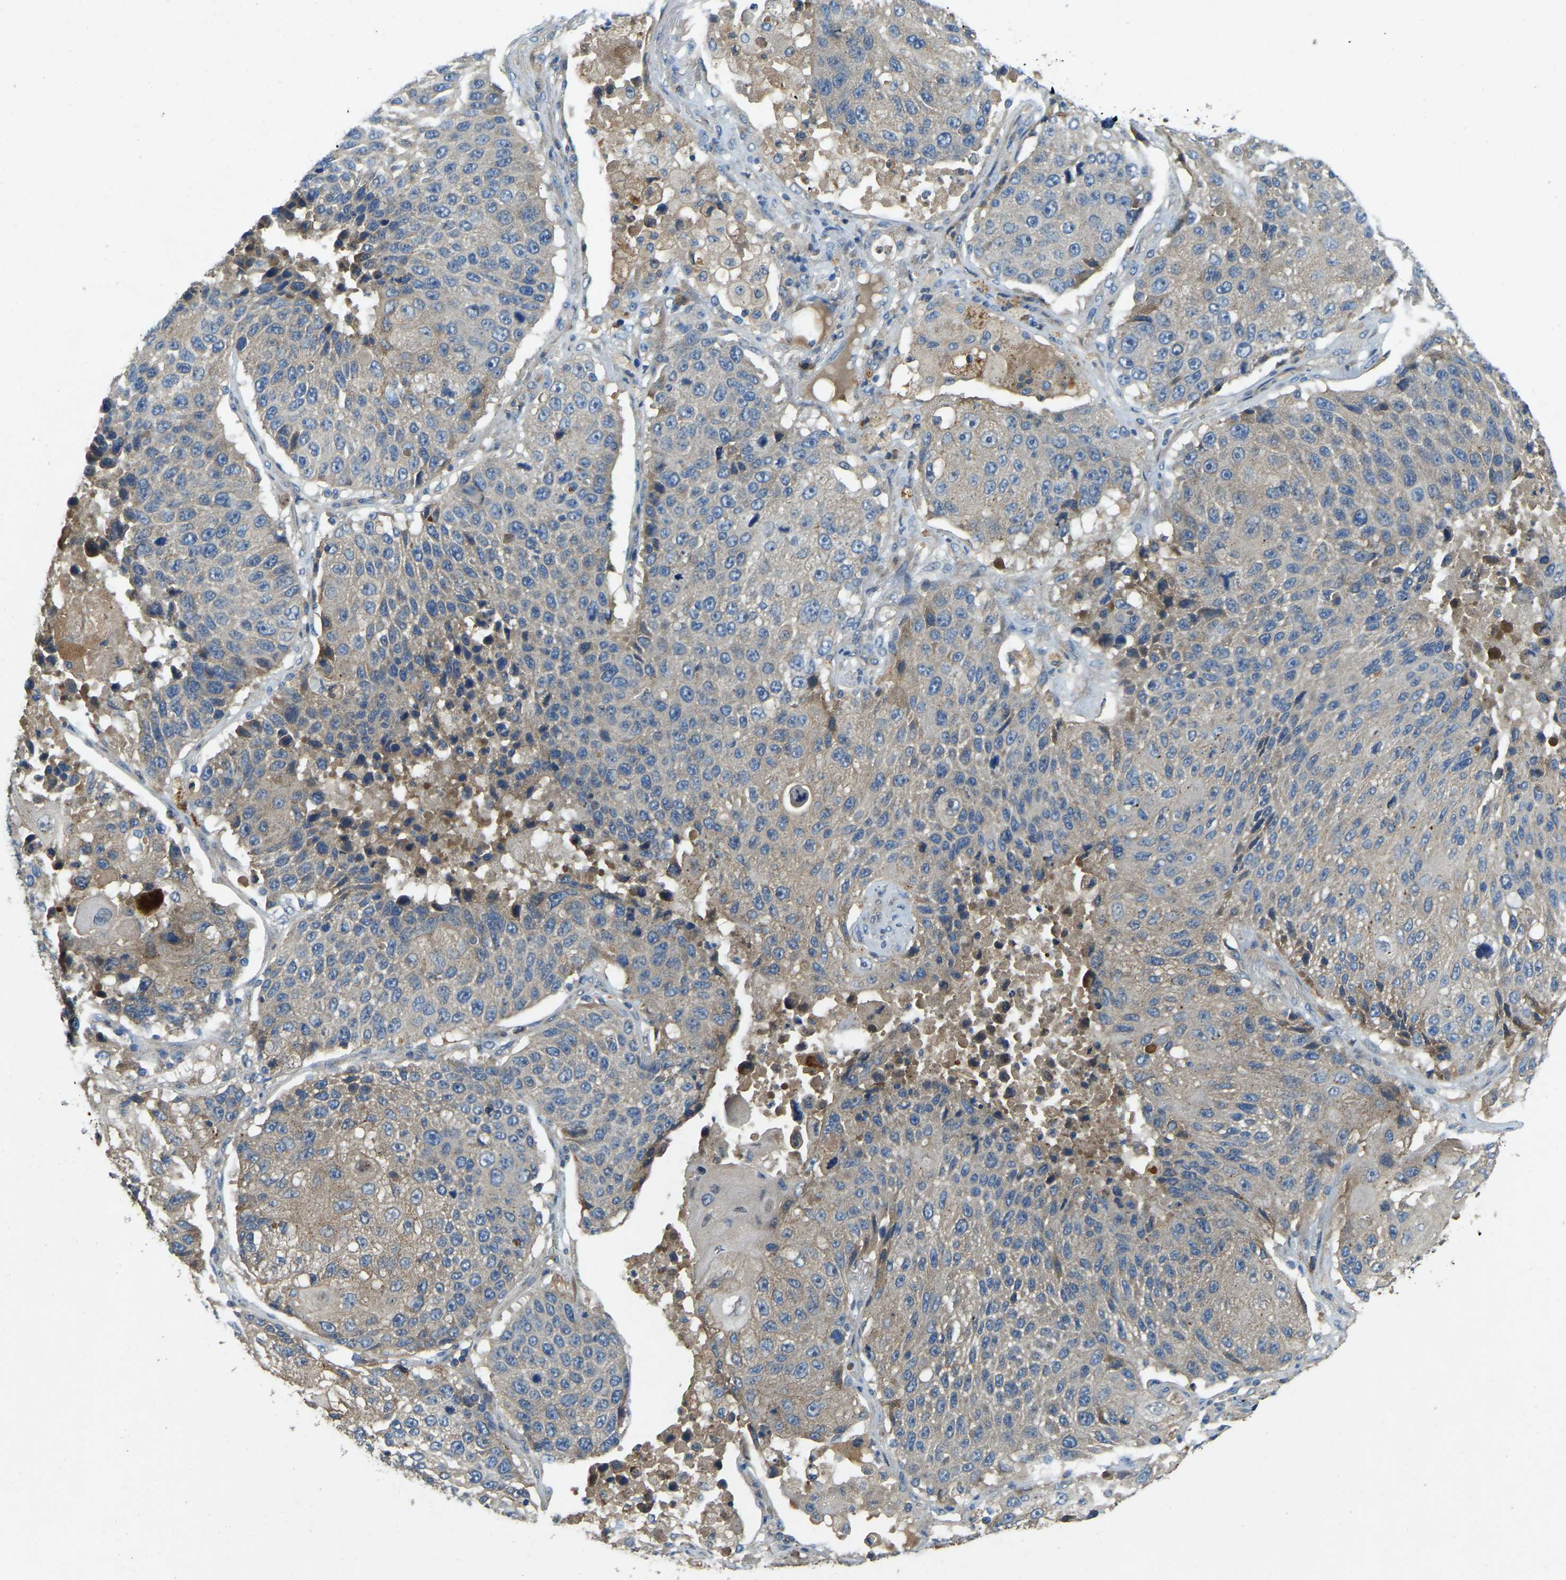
{"staining": {"intensity": "weak", "quantity": "25%-75%", "location": "cytoplasmic/membranous"}, "tissue": "lung cancer", "cell_type": "Tumor cells", "image_type": "cancer", "snomed": [{"axis": "morphology", "description": "Squamous cell carcinoma, NOS"}, {"axis": "topography", "description": "Lung"}], "caption": "High-magnification brightfield microscopy of squamous cell carcinoma (lung) stained with DAB (brown) and counterstained with hematoxylin (blue). tumor cells exhibit weak cytoplasmic/membranous positivity is identified in about25%-75% of cells. The staining is performed using DAB (3,3'-diaminobenzidine) brown chromogen to label protein expression. The nuclei are counter-stained blue using hematoxylin.", "gene": "ATP8B1", "patient": {"sex": "male", "age": 61}}